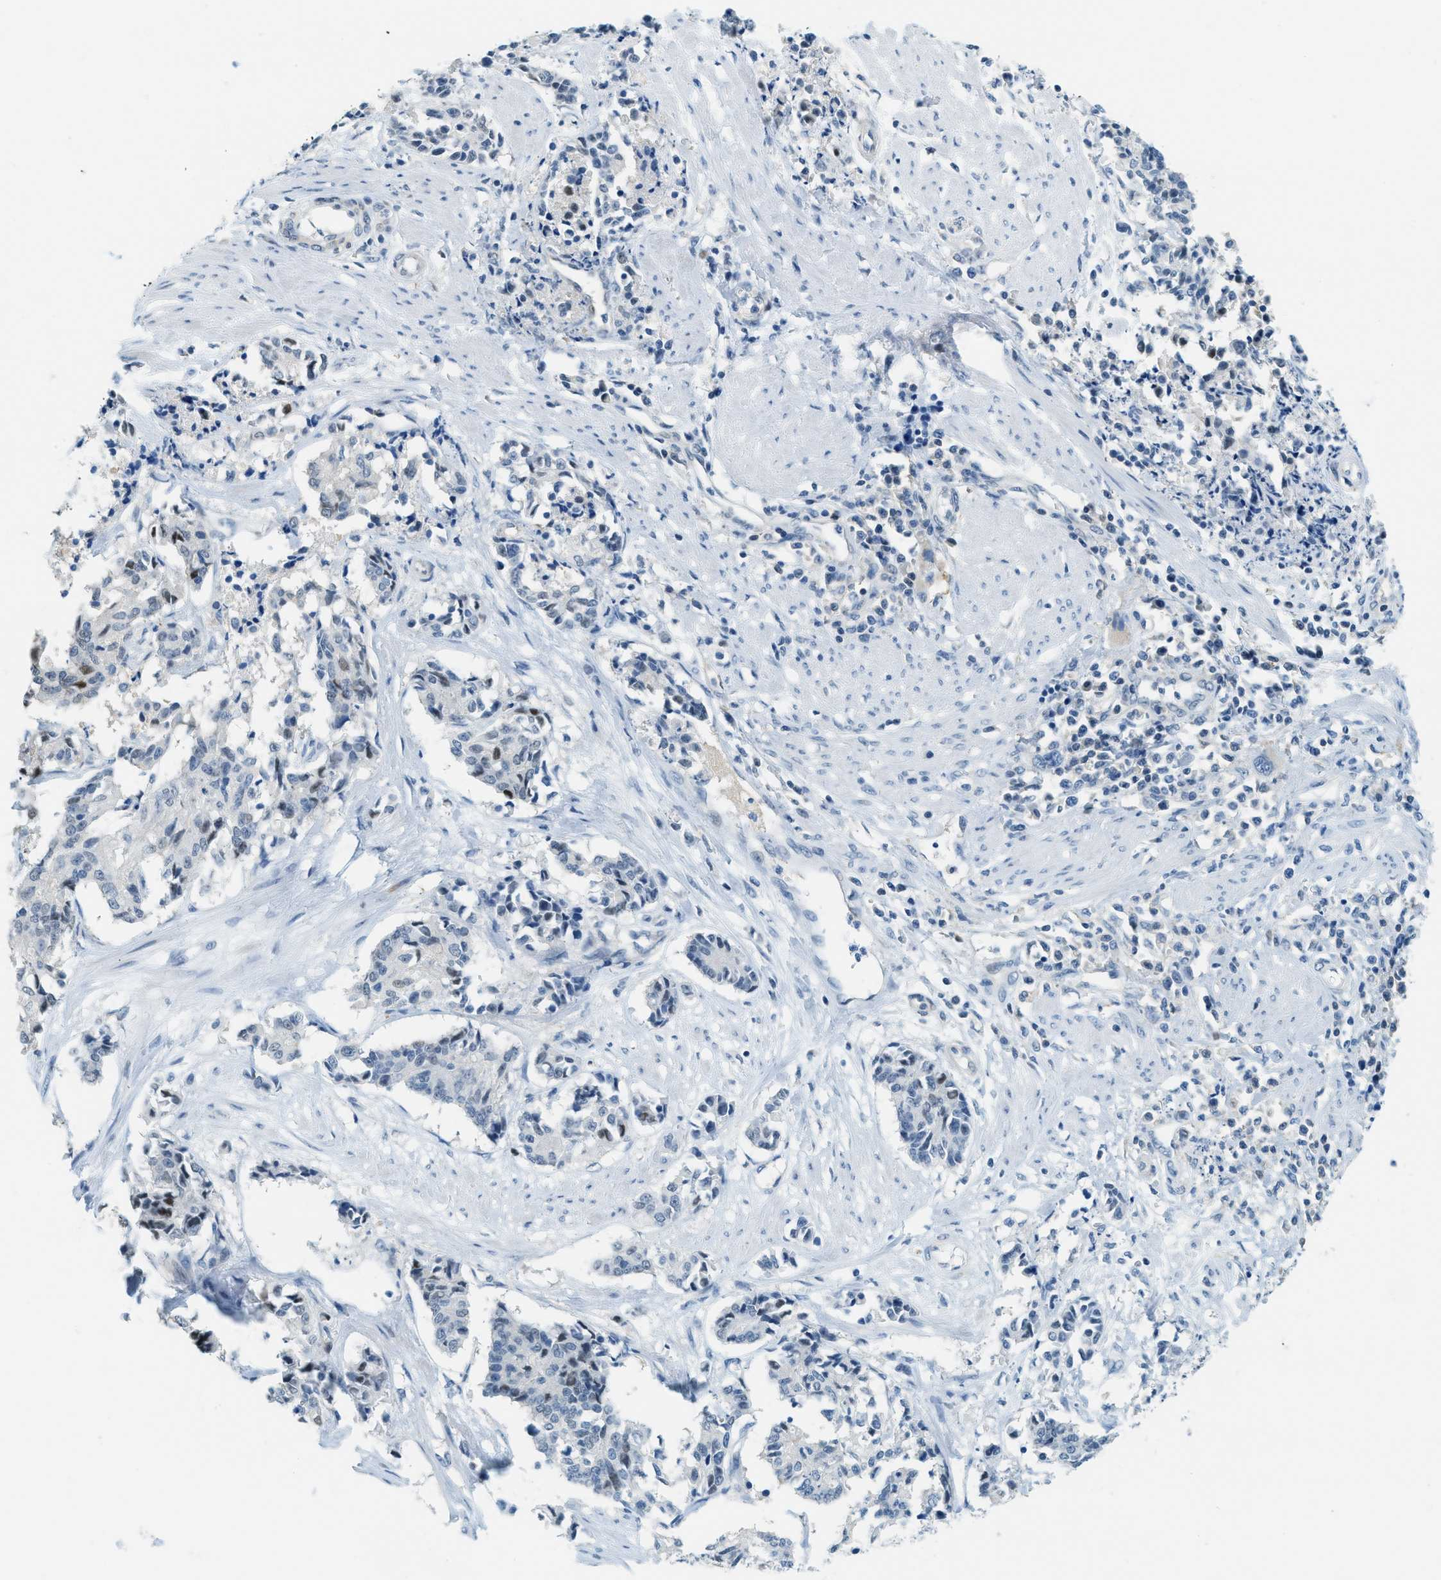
{"staining": {"intensity": "moderate", "quantity": "<25%", "location": "nuclear"}, "tissue": "cervical cancer", "cell_type": "Tumor cells", "image_type": "cancer", "snomed": [{"axis": "morphology", "description": "Squamous cell carcinoma, NOS"}, {"axis": "topography", "description": "Cervix"}], "caption": "Protein analysis of cervical cancer tissue exhibits moderate nuclear staining in approximately <25% of tumor cells.", "gene": "CYP4X1", "patient": {"sex": "female", "age": 35}}